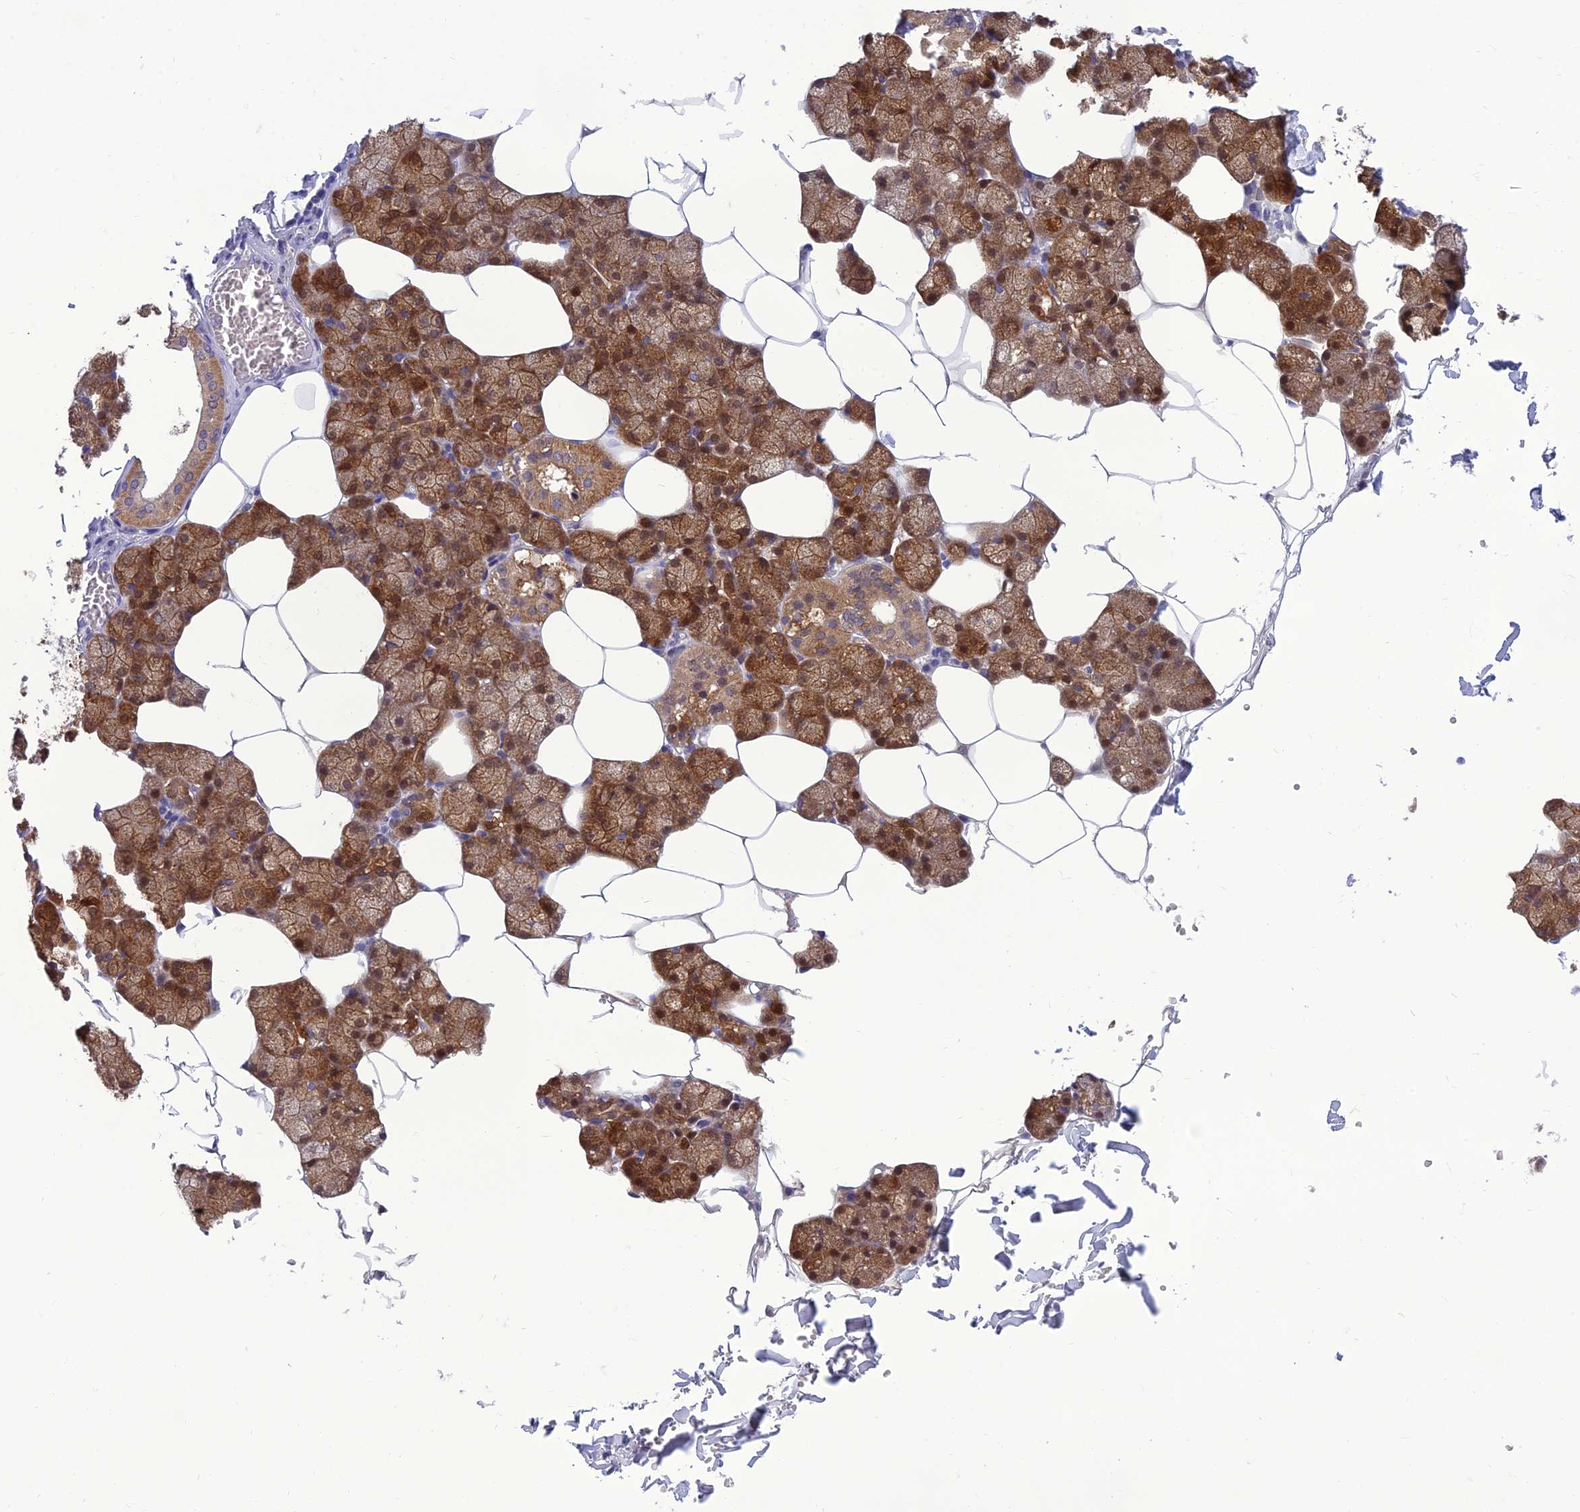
{"staining": {"intensity": "strong", "quantity": ">75%", "location": "cytoplasmic/membranous,nuclear"}, "tissue": "salivary gland", "cell_type": "Glandular cells", "image_type": "normal", "snomed": [{"axis": "morphology", "description": "Normal tissue, NOS"}, {"axis": "topography", "description": "Salivary gland"}], "caption": "Protein expression analysis of unremarkable human salivary gland reveals strong cytoplasmic/membranous,nuclear positivity in approximately >75% of glandular cells. The staining was performed using DAB (3,3'-diaminobenzidine) to visualize the protein expression in brown, while the nuclei were stained in blue with hematoxylin (Magnification: 20x).", "gene": "ANKS4B", "patient": {"sex": "male", "age": 62}}